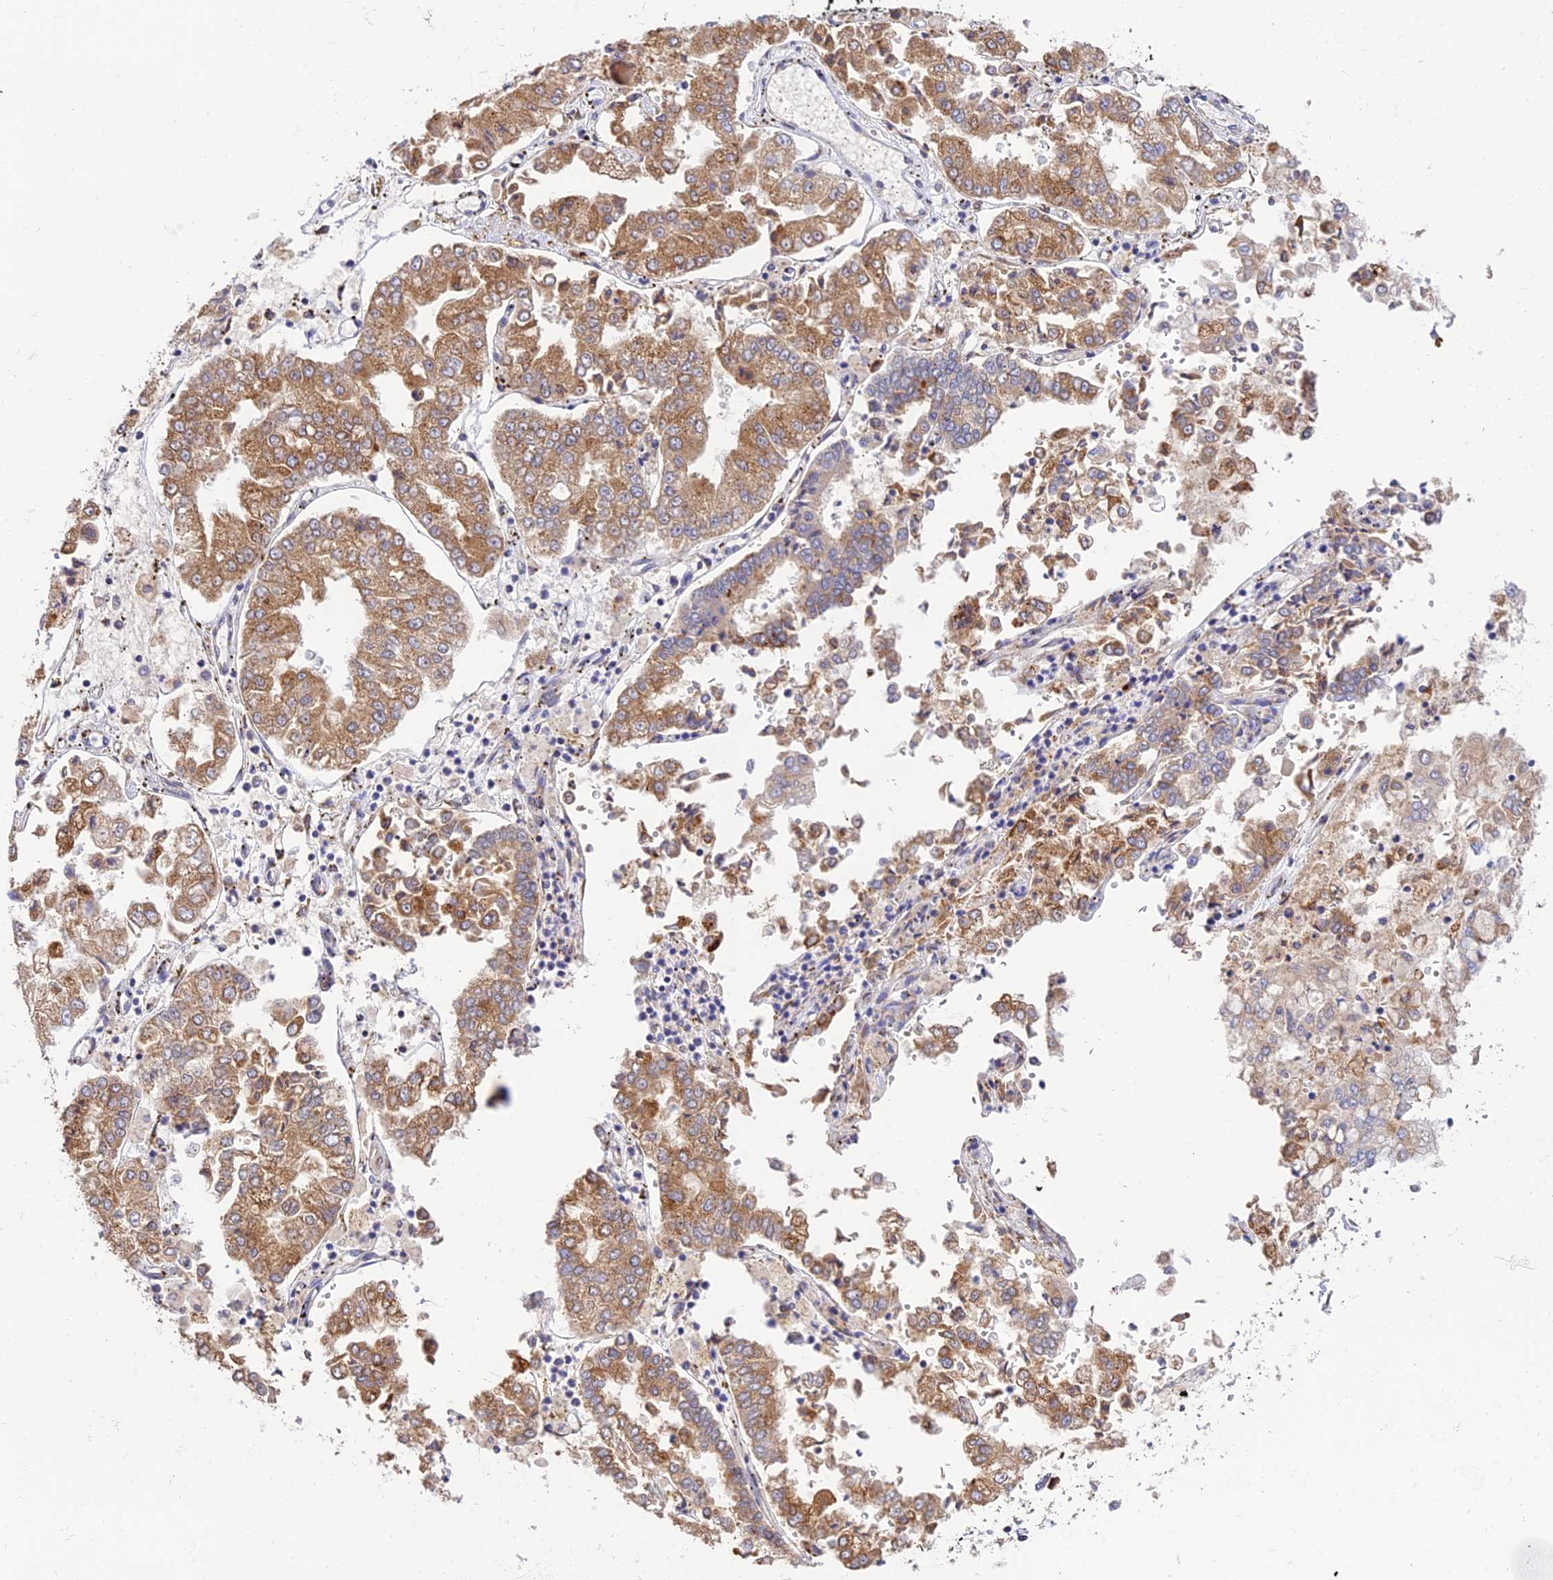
{"staining": {"intensity": "moderate", "quantity": "25%-75%", "location": "cytoplasmic/membranous"}, "tissue": "stomach cancer", "cell_type": "Tumor cells", "image_type": "cancer", "snomed": [{"axis": "morphology", "description": "Adenocarcinoma, NOS"}, {"axis": "topography", "description": "Stomach"}], "caption": "Moderate cytoplasmic/membranous positivity is identified in about 25%-75% of tumor cells in stomach cancer (adenocarcinoma).", "gene": "SNX17", "patient": {"sex": "male", "age": 76}}